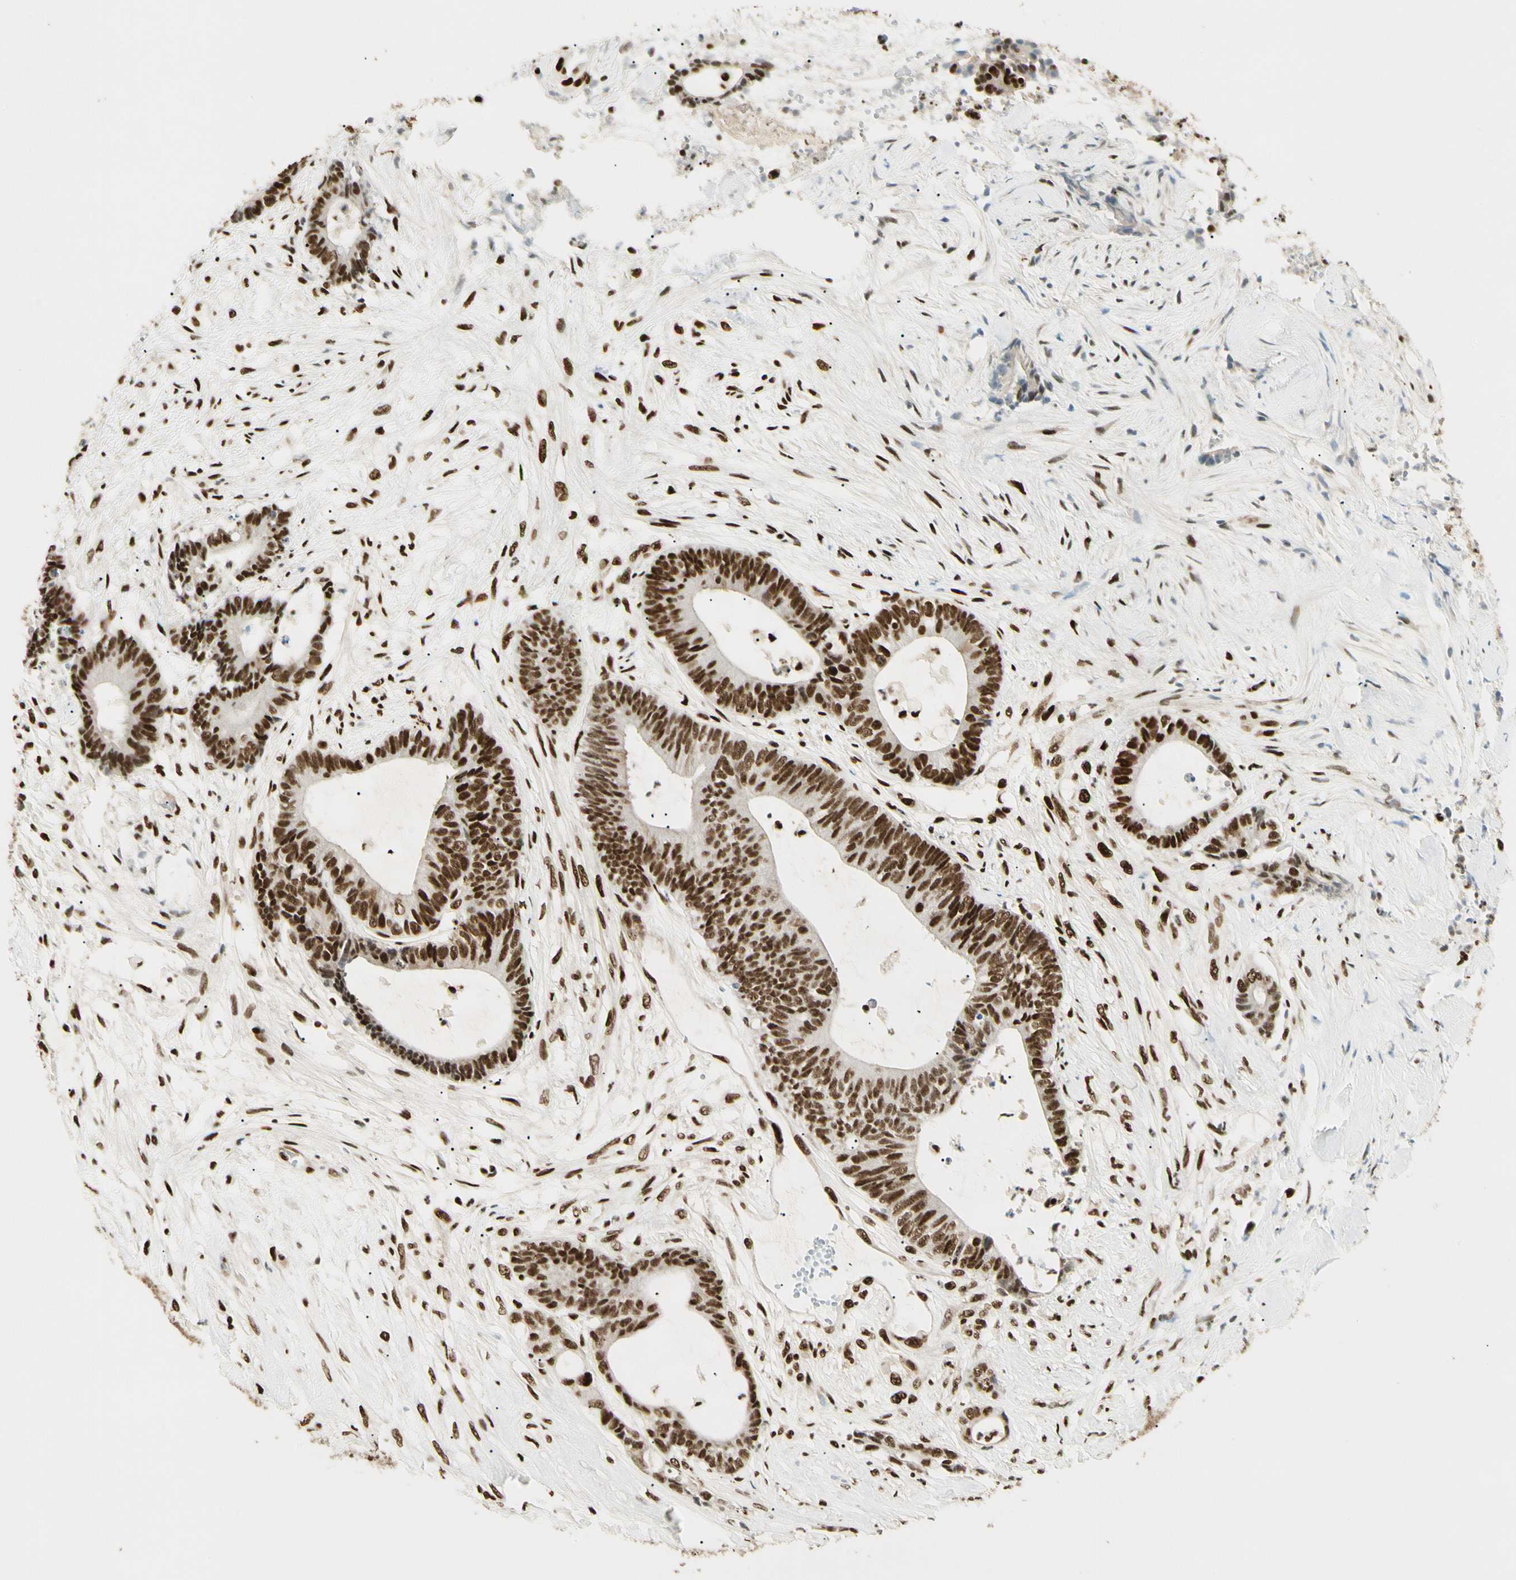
{"staining": {"intensity": "strong", "quantity": ">75%", "location": "nuclear"}, "tissue": "colorectal cancer", "cell_type": "Tumor cells", "image_type": "cancer", "snomed": [{"axis": "morphology", "description": "Adenocarcinoma, NOS"}, {"axis": "topography", "description": "Colon"}], "caption": "The histopathology image reveals staining of colorectal cancer (adenocarcinoma), revealing strong nuclear protein staining (brown color) within tumor cells.", "gene": "FUS", "patient": {"sex": "female", "age": 84}}